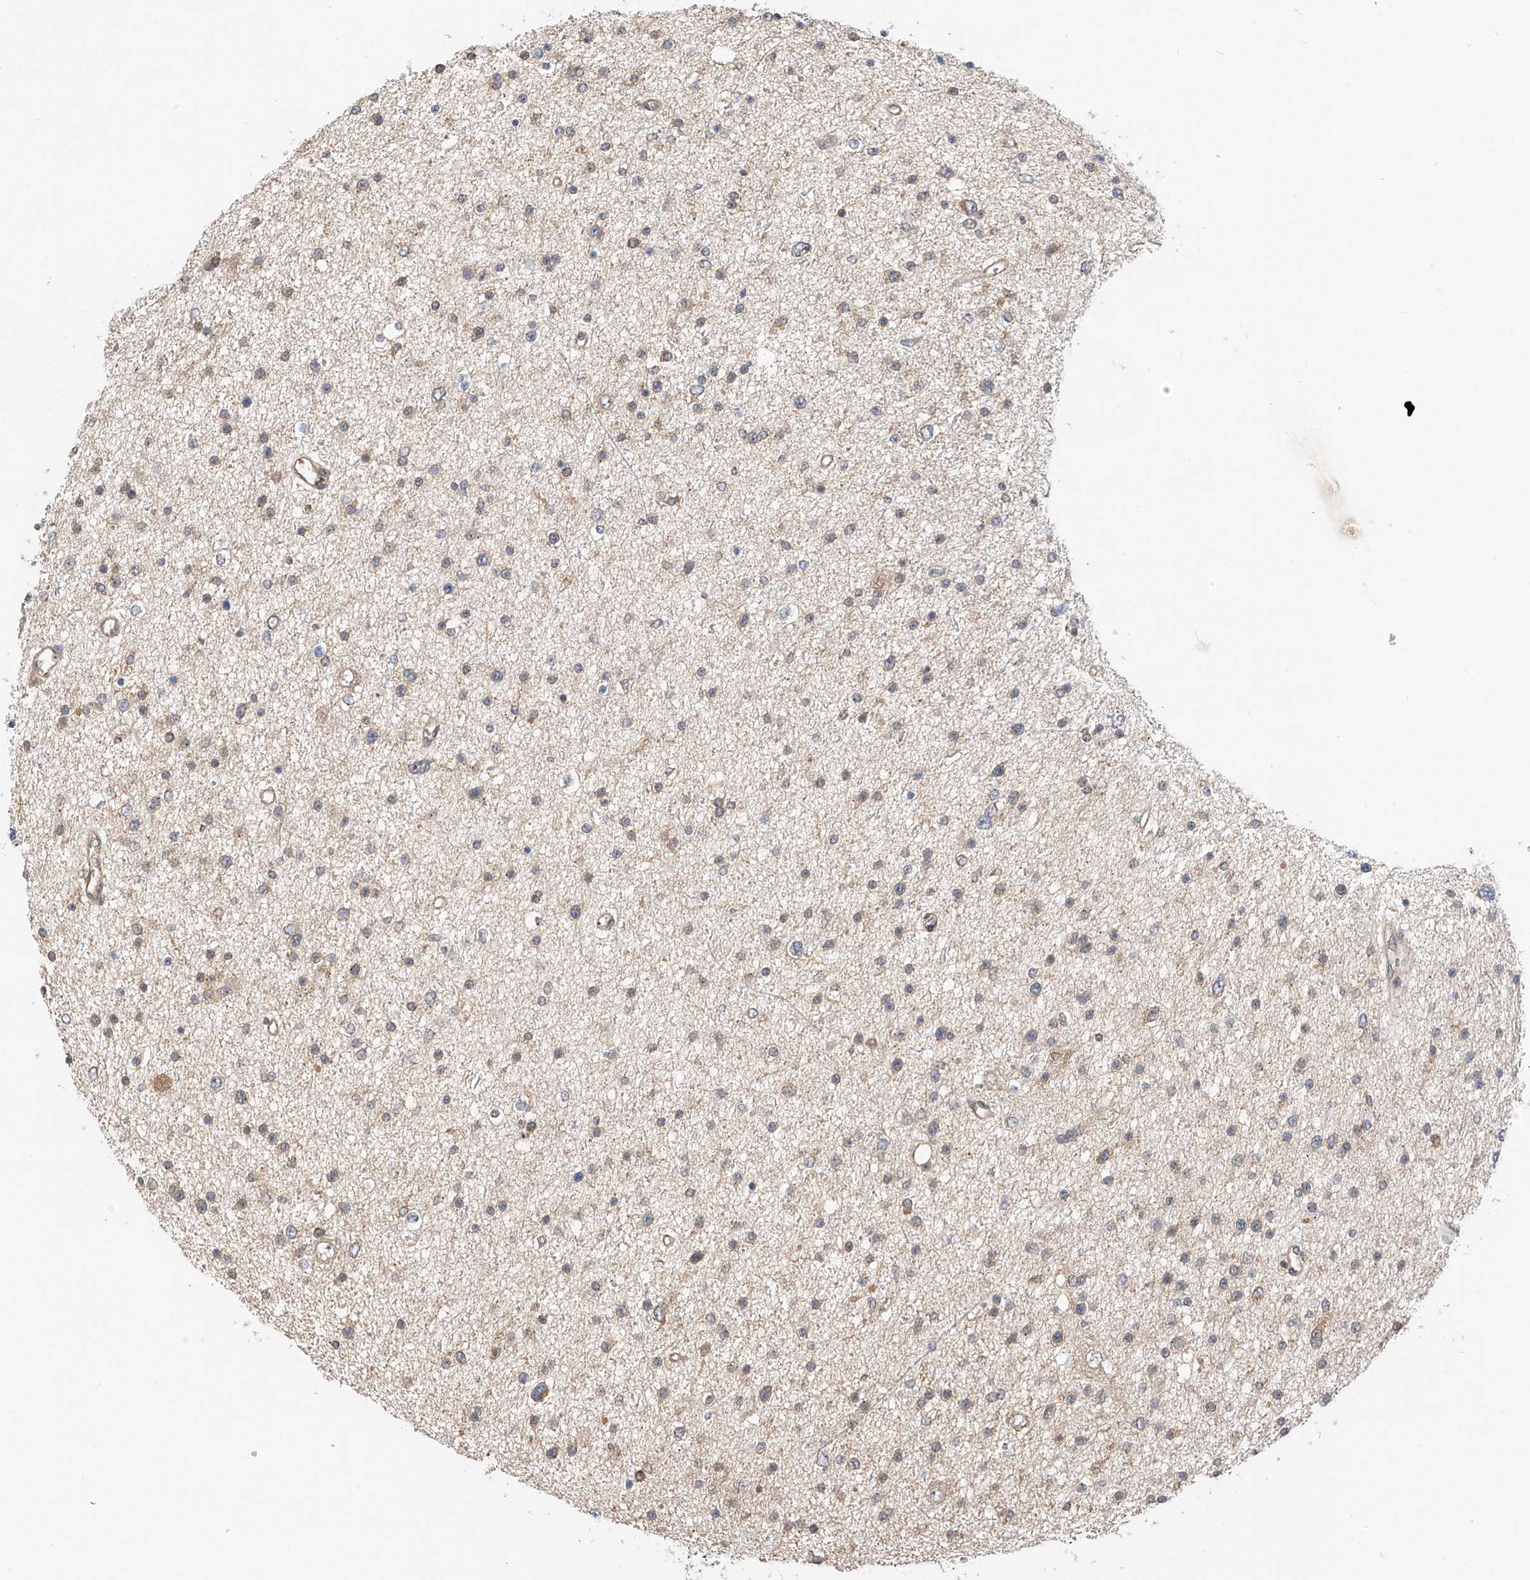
{"staining": {"intensity": "weak", "quantity": "25%-75%", "location": "cytoplasmic/membranous"}, "tissue": "glioma", "cell_type": "Tumor cells", "image_type": "cancer", "snomed": [{"axis": "morphology", "description": "Glioma, malignant, Low grade"}, {"axis": "topography", "description": "Brain"}], "caption": "This micrograph exhibits immunohistochemistry (IHC) staining of glioma, with low weak cytoplasmic/membranous staining in approximately 25%-75% of tumor cells.", "gene": "PPA2", "patient": {"sex": "female", "age": 37}}